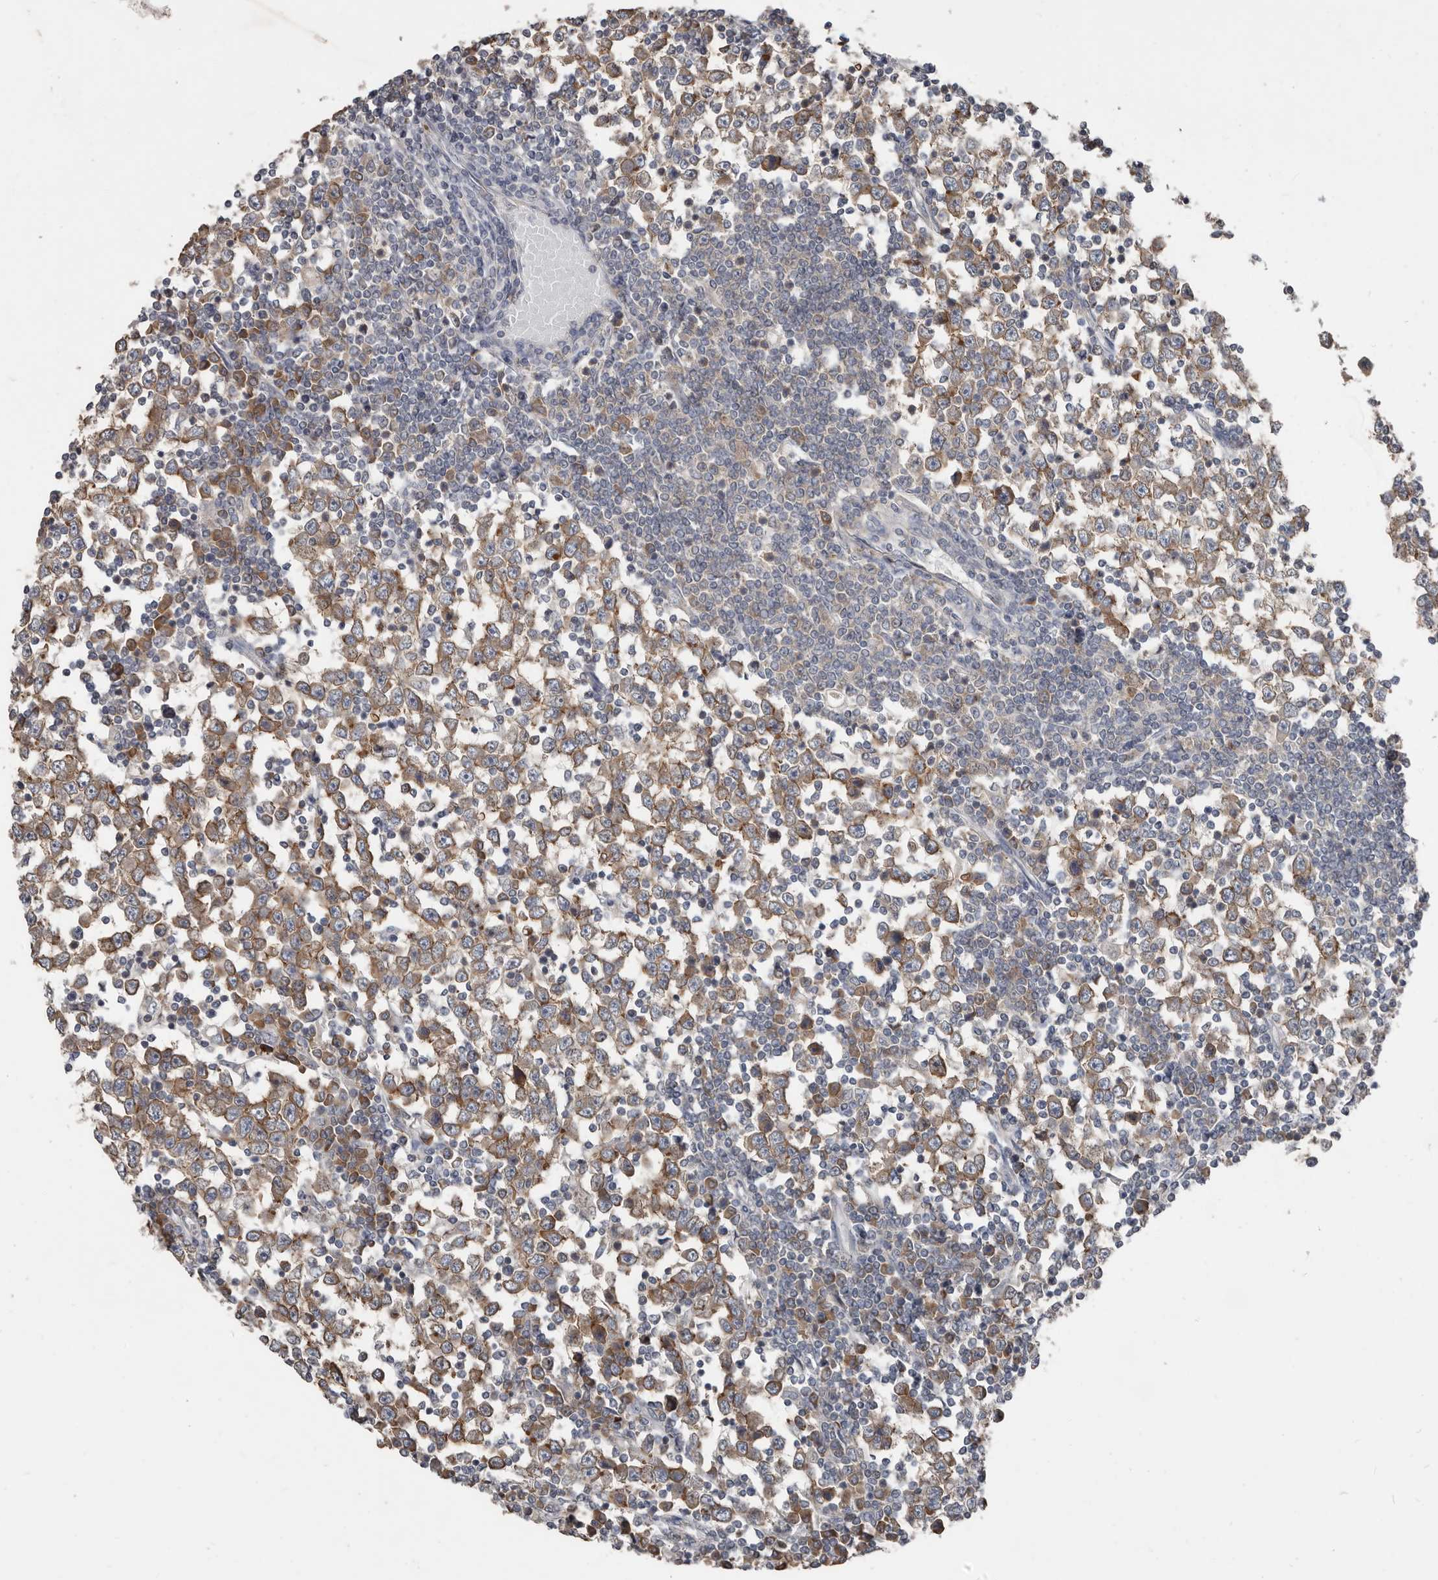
{"staining": {"intensity": "moderate", "quantity": ">75%", "location": "cytoplasmic/membranous"}, "tissue": "testis cancer", "cell_type": "Tumor cells", "image_type": "cancer", "snomed": [{"axis": "morphology", "description": "Seminoma, NOS"}, {"axis": "topography", "description": "Testis"}], "caption": "A brown stain shows moderate cytoplasmic/membranous positivity of a protein in testis cancer tumor cells.", "gene": "AKNAD1", "patient": {"sex": "male", "age": 65}}